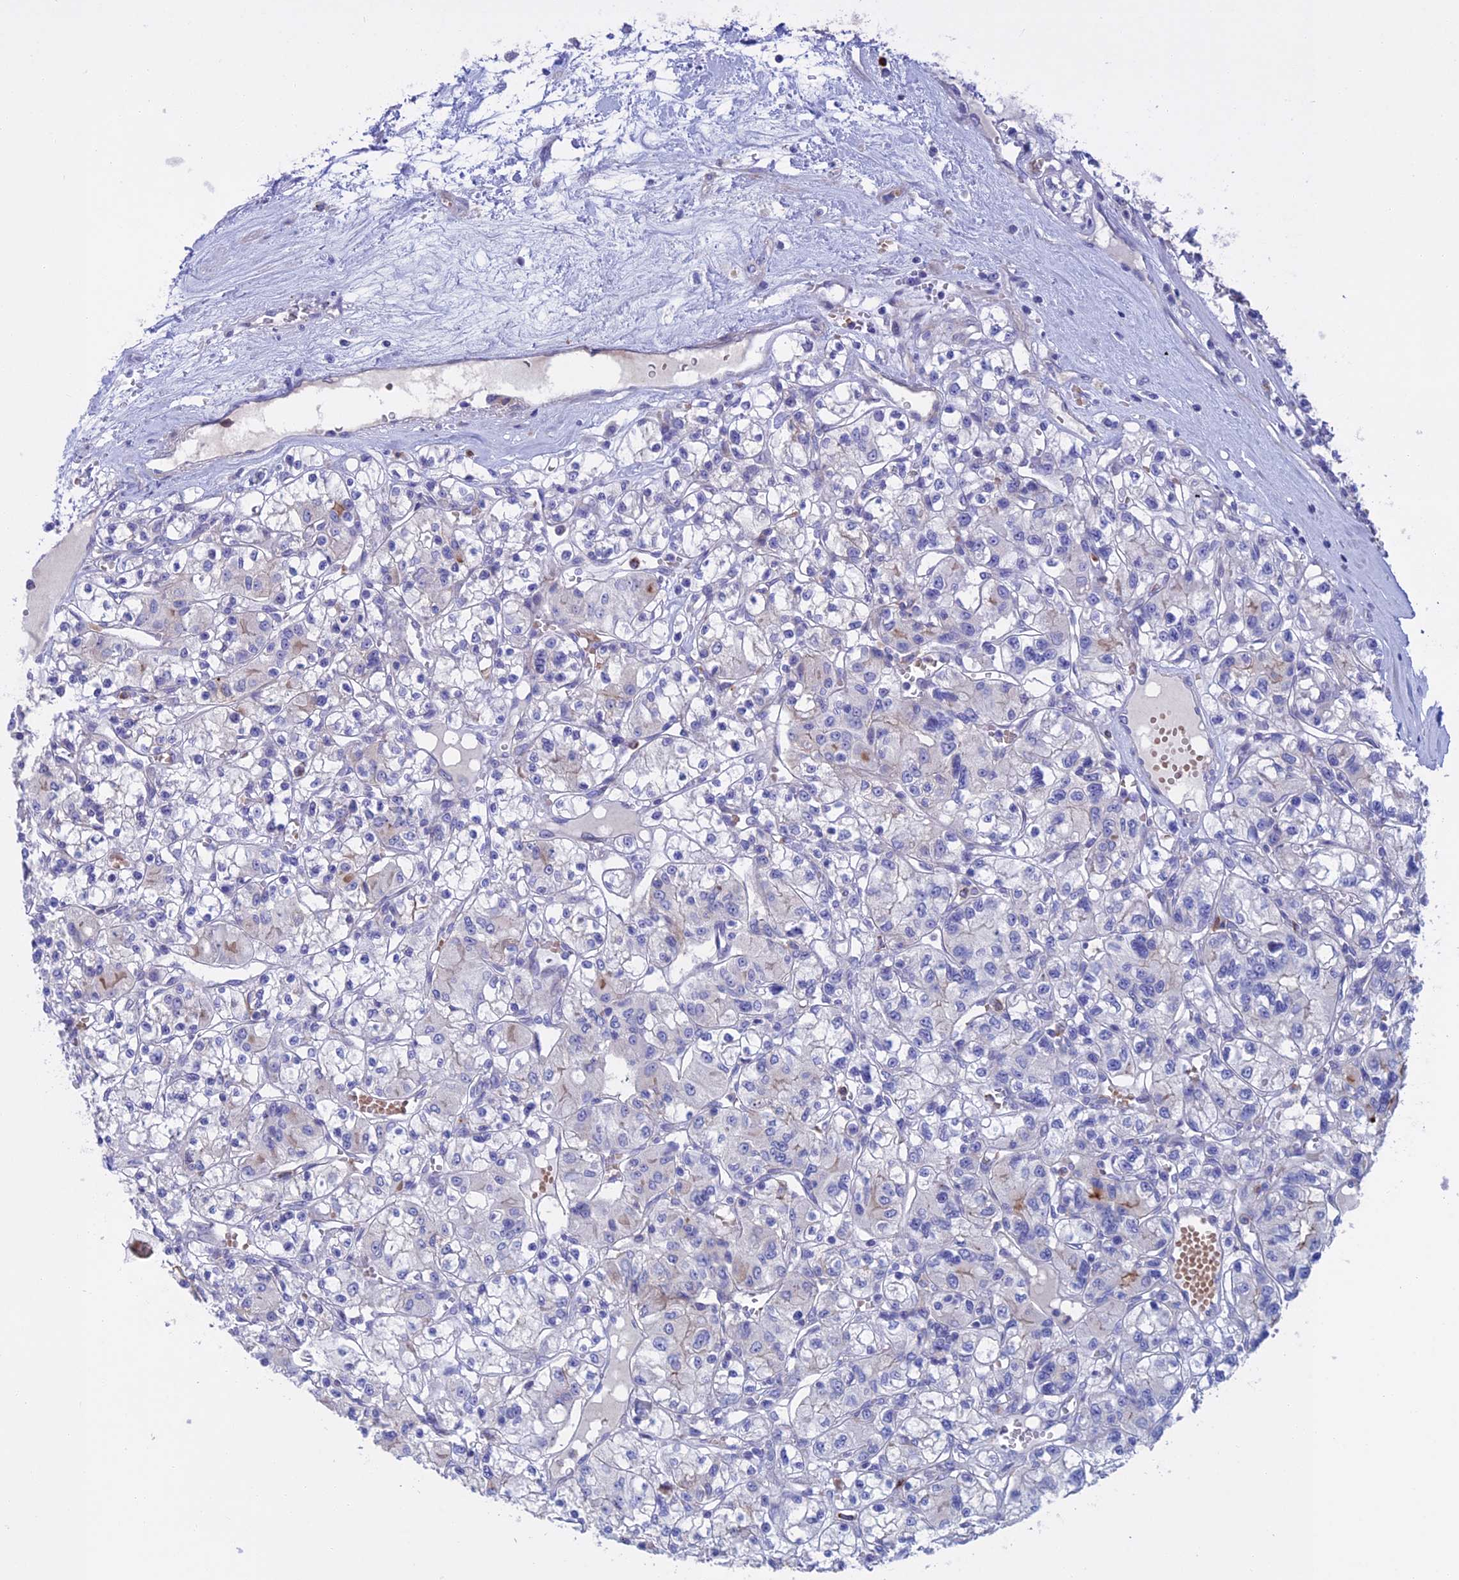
{"staining": {"intensity": "negative", "quantity": "none", "location": "none"}, "tissue": "renal cancer", "cell_type": "Tumor cells", "image_type": "cancer", "snomed": [{"axis": "morphology", "description": "Adenocarcinoma, NOS"}, {"axis": "topography", "description": "Kidney"}], "caption": "The immunohistochemistry (IHC) photomicrograph has no significant positivity in tumor cells of adenocarcinoma (renal) tissue.", "gene": "SLC2A6", "patient": {"sex": "female", "age": 59}}